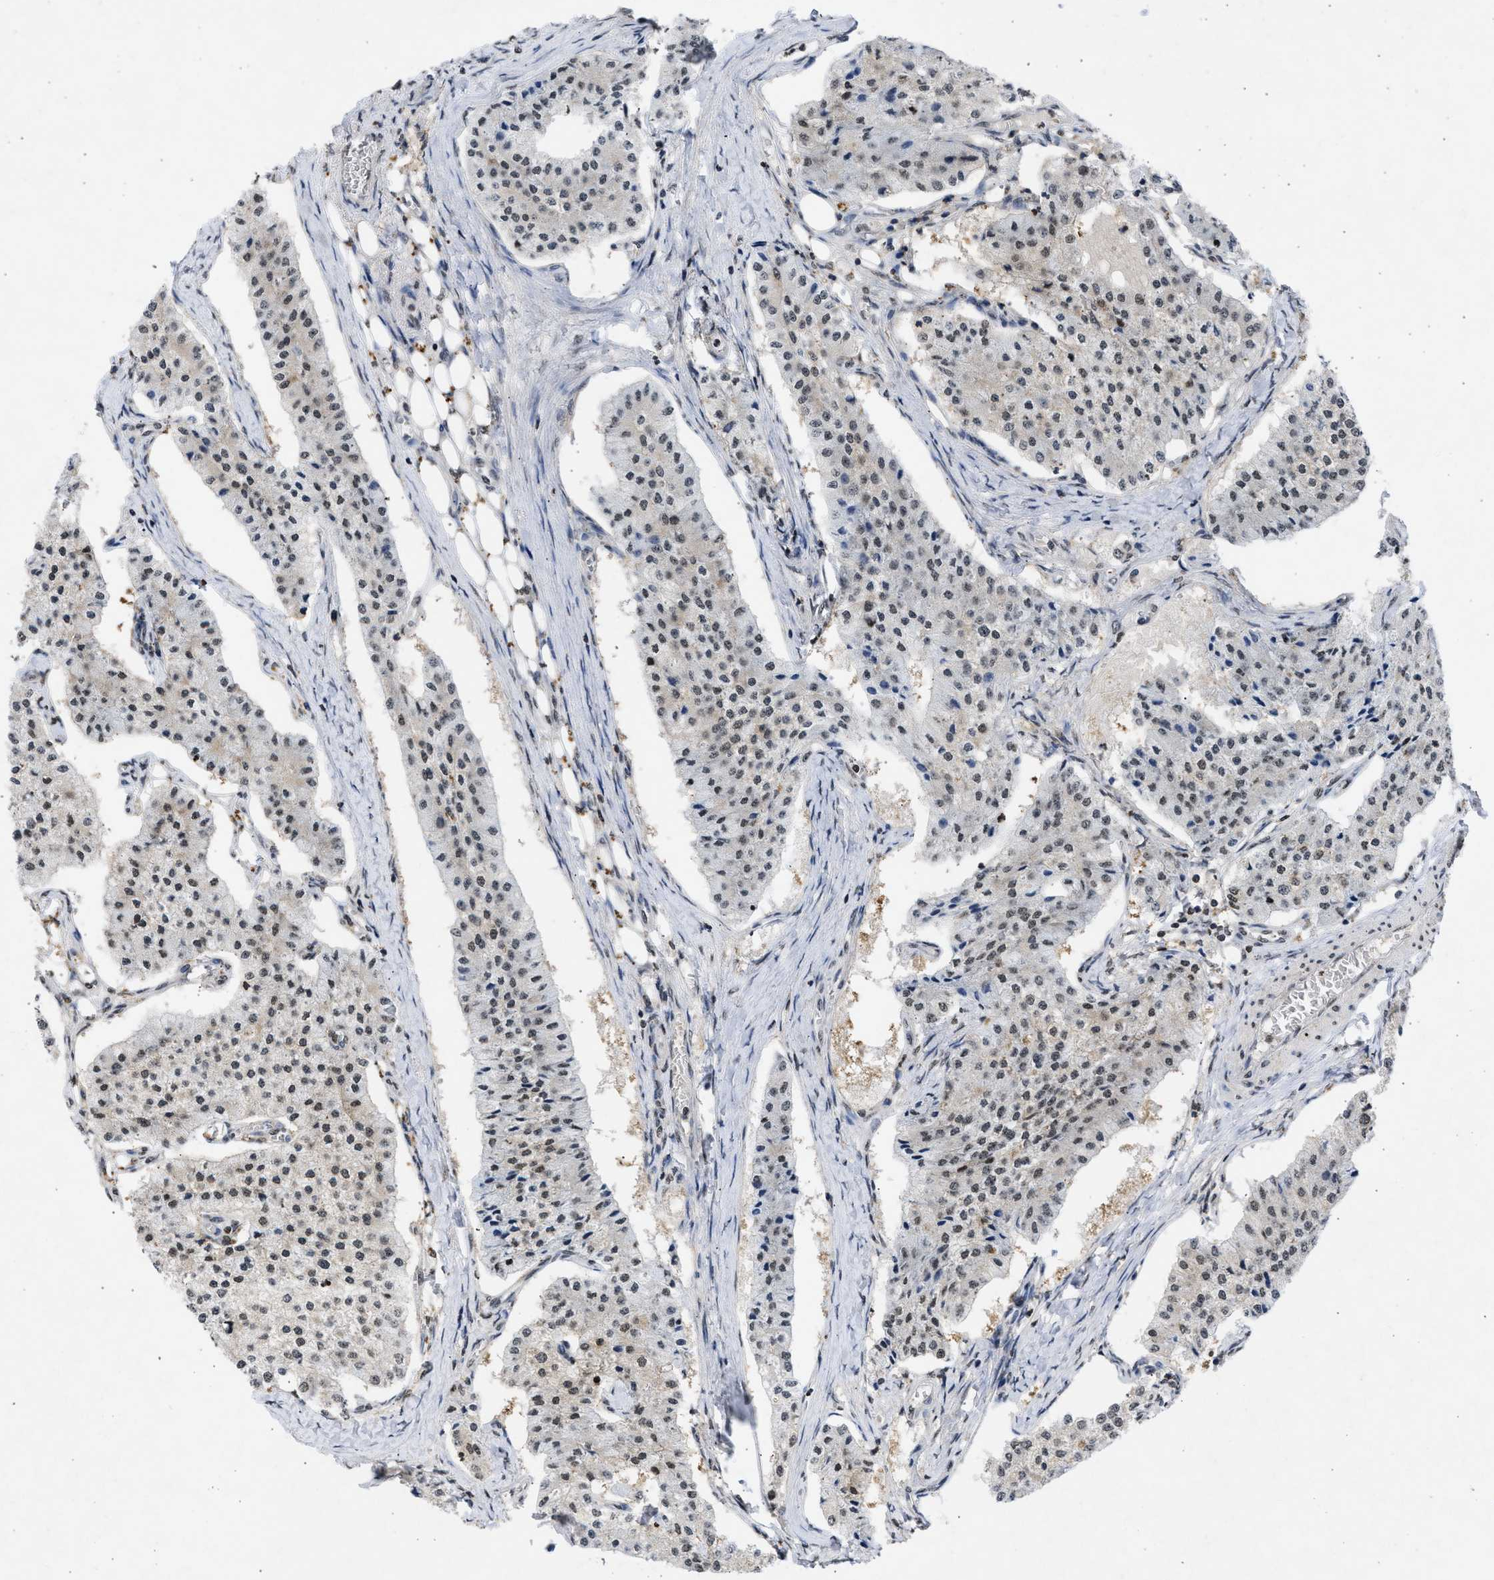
{"staining": {"intensity": "moderate", "quantity": "25%-75%", "location": "cytoplasmic/membranous,nuclear"}, "tissue": "carcinoid", "cell_type": "Tumor cells", "image_type": "cancer", "snomed": [{"axis": "morphology", "description": "Carcinoid, malignant, NOS"}, {"axis": "topography", "description": "Colon"}], "caption": "Protein staining exhibits moderate cytoplasmic/membranous and nuclear staining in approximately 25%-75% of tumor cells in carcinoid. (DAB (3,3'-diaminobenzidine) IHC, brown staining for protein, blue staining for nuclei).", "gene": "NUP35", "patient": {"sex": "female", "age": 52}}